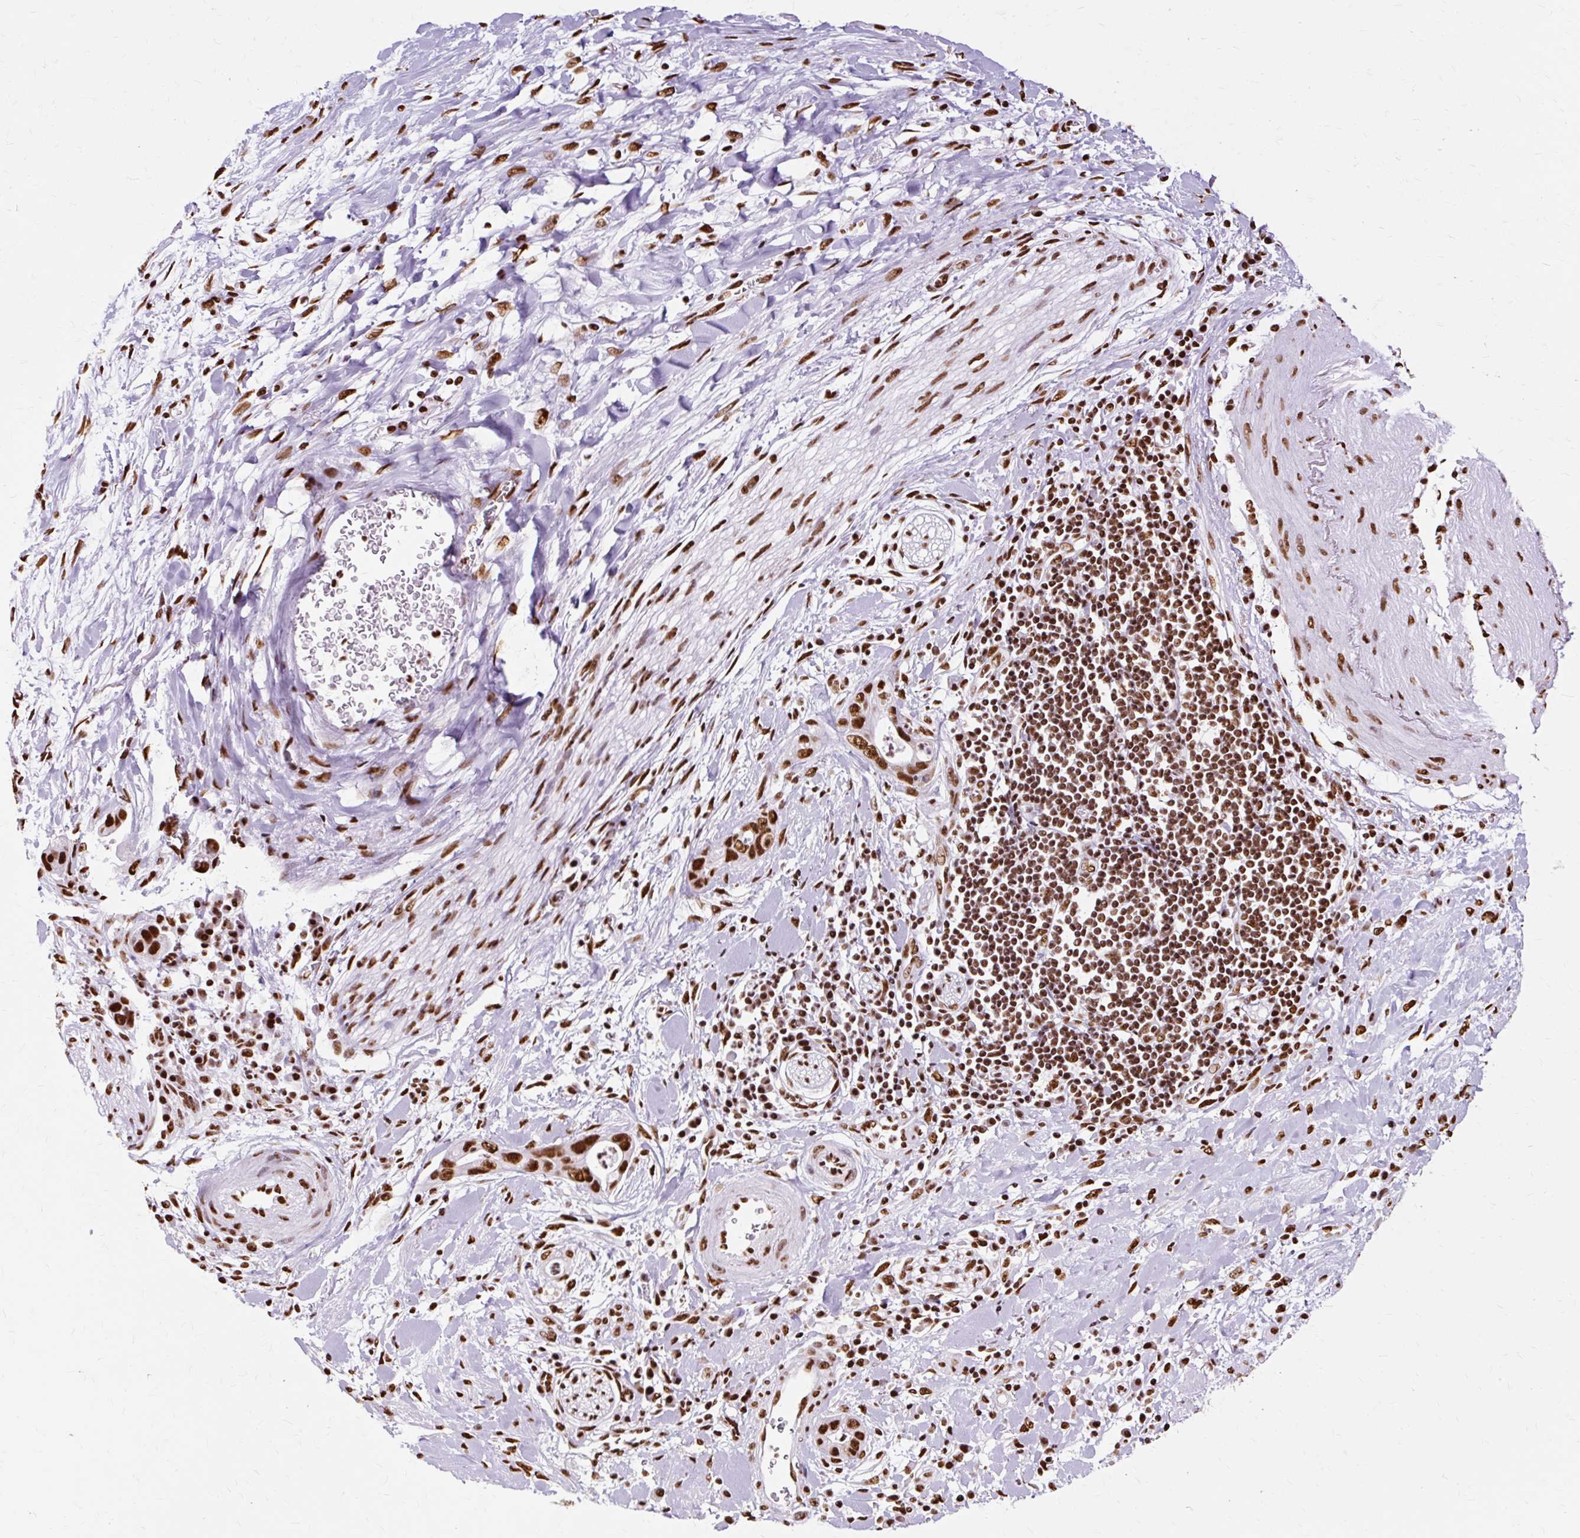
{"staining": {"intensity": "strong", "quantity": ">75%", "location": "nuclear"}, "tissue": "pancreatic cancer", "cell_type": "Tumor cells", "image_type": "cancer", "snomed": [{"axis": "morphology", "description": "Adenocarcinoma, NOS"}, {"axis": "topography", "description": "Pancreas"}], "caption": "Immunohistochemical staining of human pancreatic cancer displays strong nuclear protein staining in approximately >75% of tumor cells.", "gene": "XRCC6", "patient": {"sex": "male", "age": 75}}